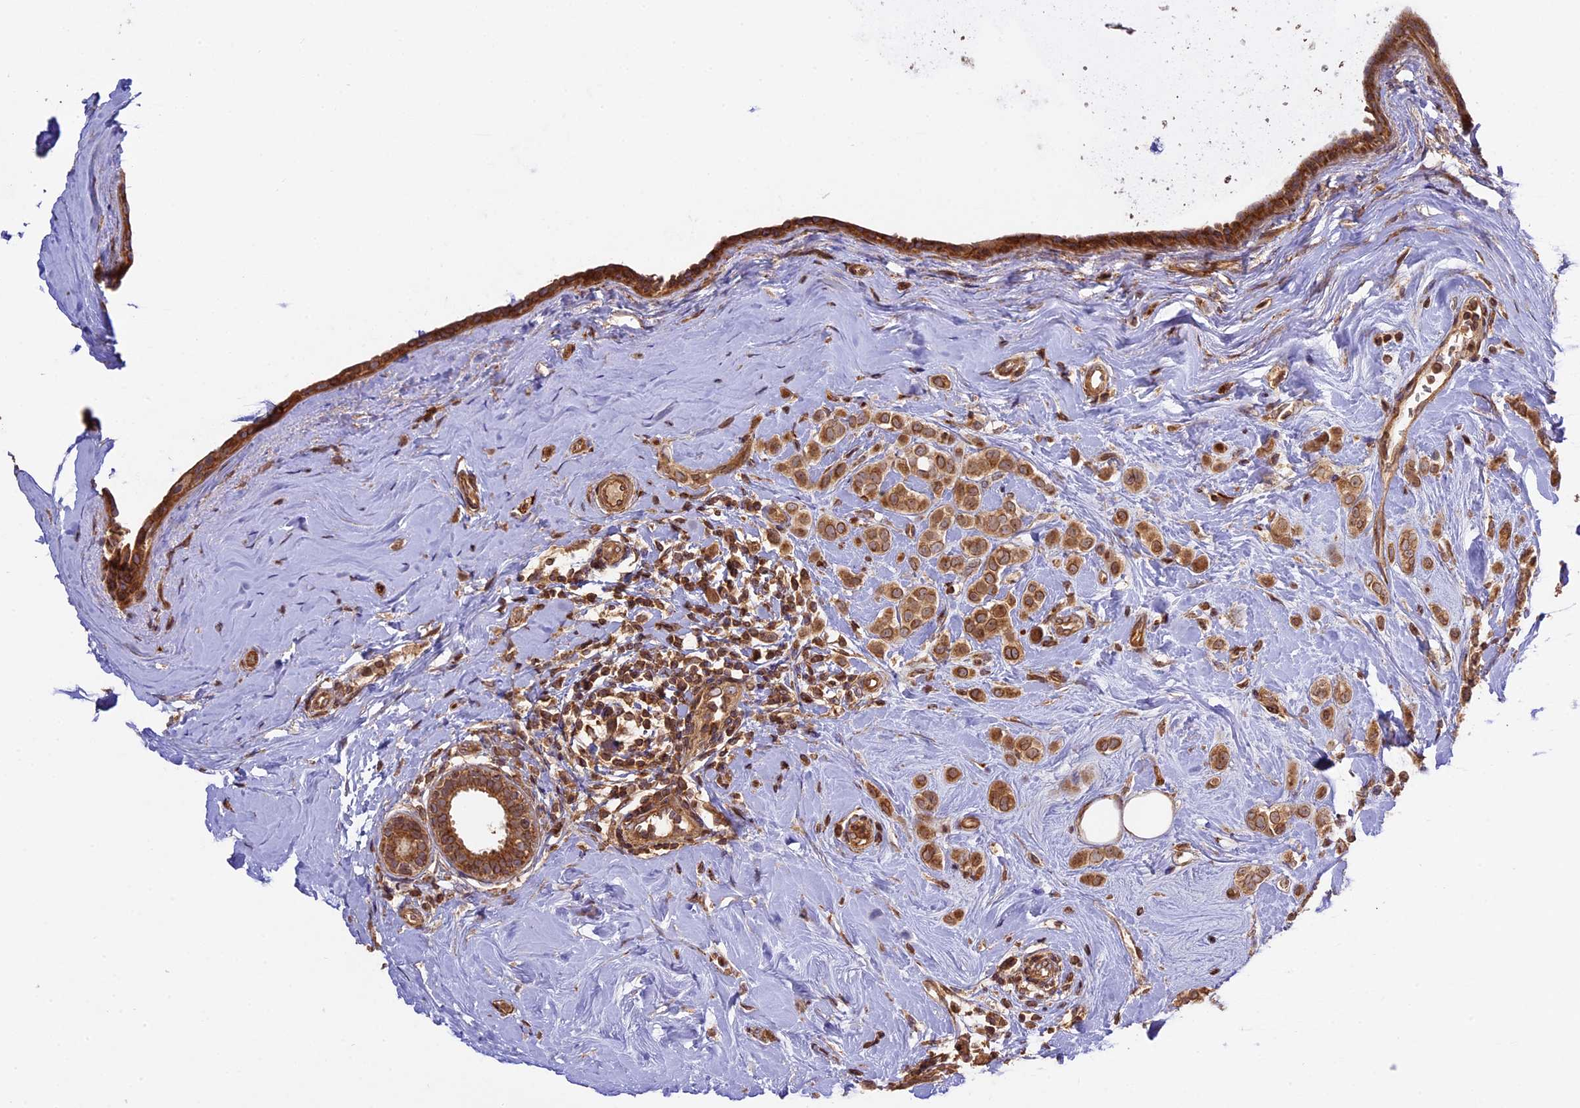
{"staining": {"intensity": "moderate", "quantity": ">75%", "location": "cytoplasmic/membranous"}, "tissue": "breast cancer", "cell_type": "Tumor cells", "image_type": "cancer", "snomed": [{"axis": "morphology", "description": "Lobular carcinoma"}, {"axis": "topography", "description": "Breast"}], "caption": "Immunohistochemistry (IHC) photomicrograph of breast cancer (lobular carcinoma) stained for a protein (brown), which demonstrates medium levels of moderate cytoplasmic/membranous expression in about >75% of tumor cells.", "gene": "DGKH", "patient": {"sex": "female", "age": 47}}